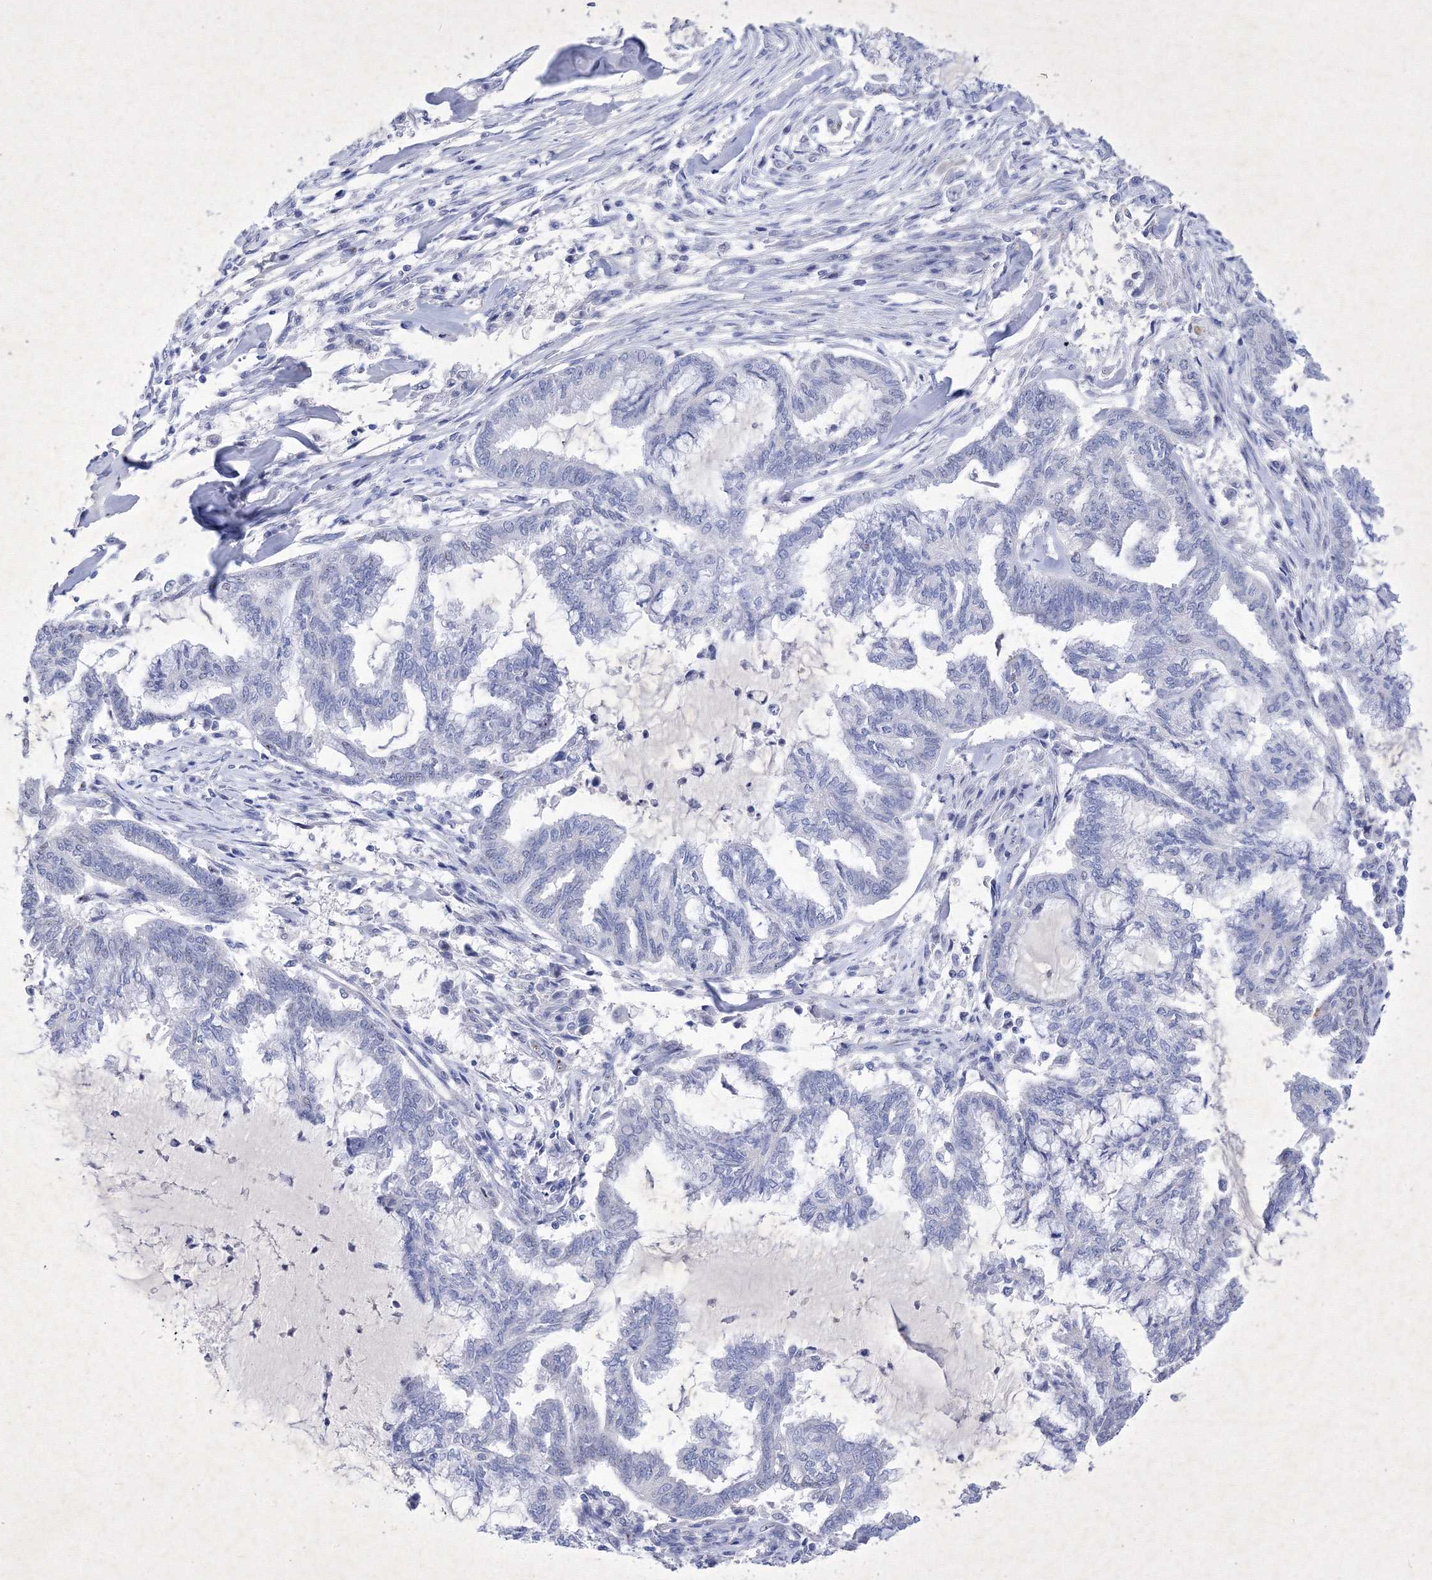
{"staining": {"intensity": "negative", "quantity": "none", "location": "none"}, "tissue": "endometrial cancer", "cell_type": "Tumor cells", "image_type": "cancer", "snomed": [{"axis": "morphology", "description": "Adenocarcinoma, NOS"}, {"axis": "topography", "description": "Endometrium"}], "caption": "Photomicrograph shows no significant protein positivity in tumor cells of endometrial cancer.", "gene": "GPN1", "patient": {"sex": "female", "age": 86}}